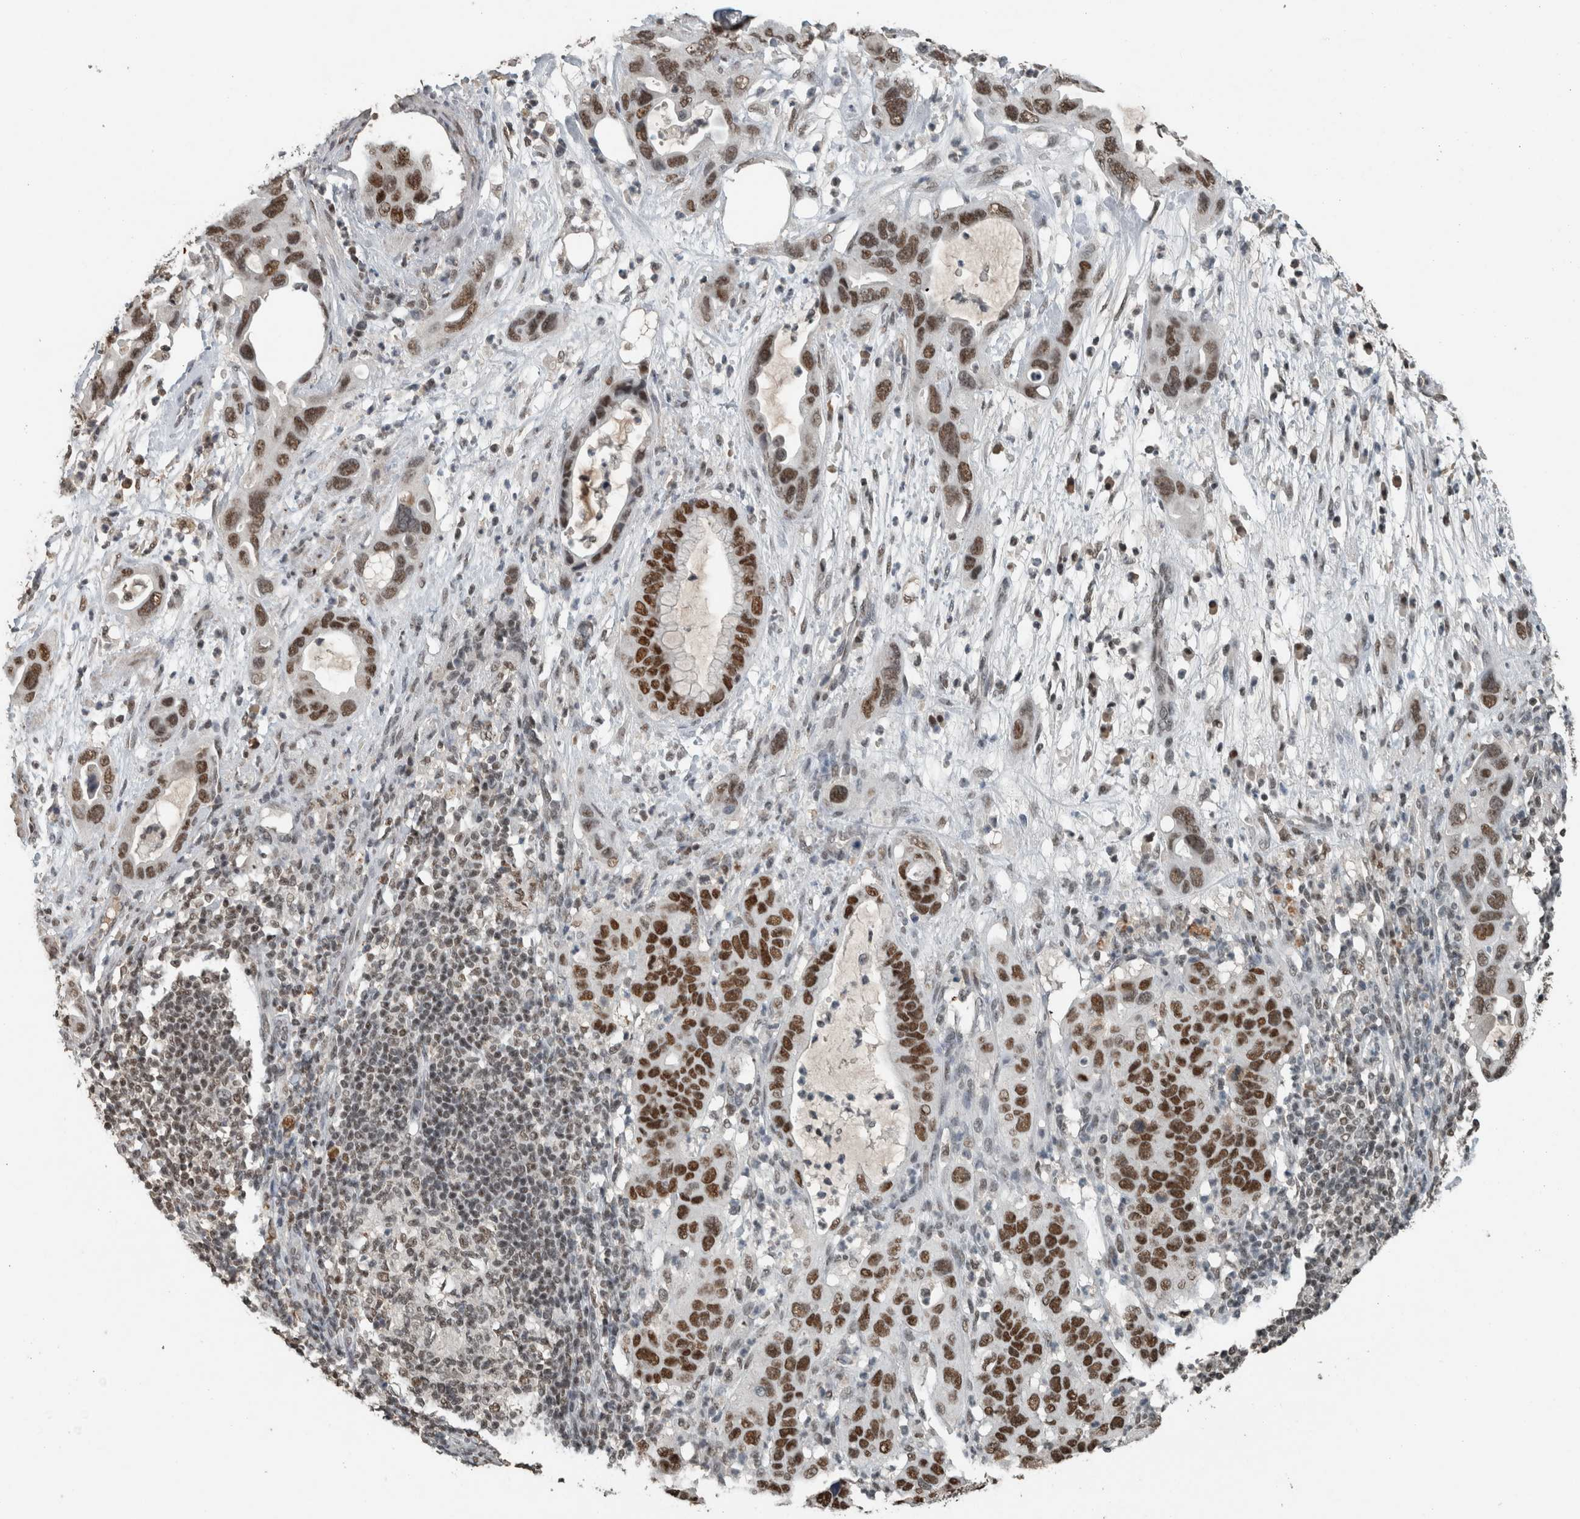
{"staining": {"intensity": "strong", "quantity": ">75%", "location": "nuclear"}, "tissue": "pancreatic cancer", "cell_type": "Tumor cells", "image_type": "cancer", "snomed": [{"axis": "morphology", "description": "Adenocarcinoma, NOS"}, {"axis": "topography", "description": "Pancreas"}], "caption": "Protein analysis of pancreatic adenocarcinoma tissue reveals strong nuclear positivity in approximately >75% of tumor cells. The protein is stained brown, and the nuclei are stained in blue (DAB IHC with brightfield microscopy, high magnification).", "gene": "ZNF24", "patient": {"sex": "female", "age": 71}}